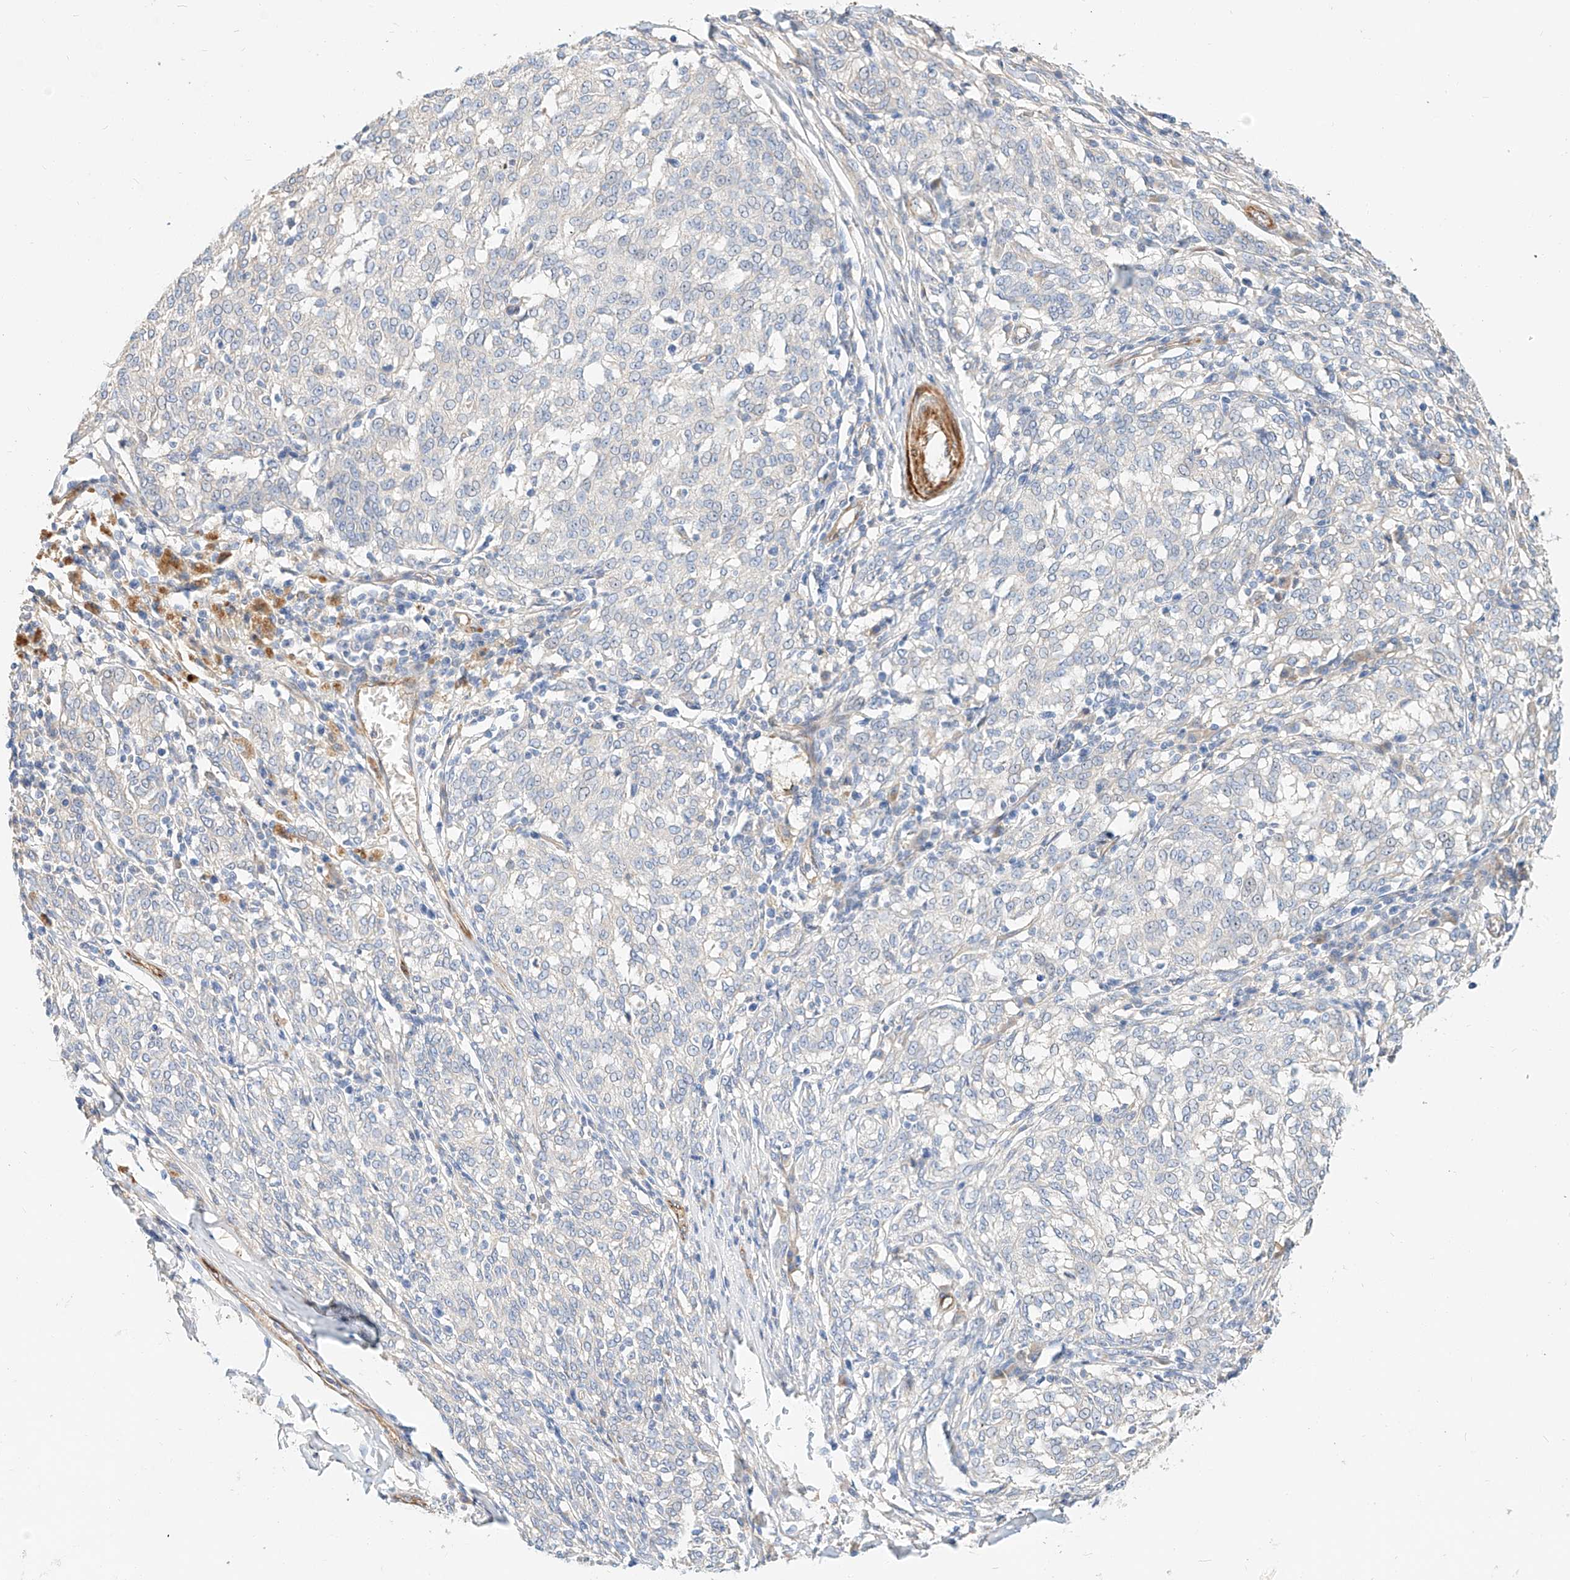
{"staining": {"intensity": "negative", "quantity": "none", "location": "none"}, "tissue": "melanoma", "cell_type": "Tumor cells", "image_type": "cancer", "snomed": [{"axis": "morphology", "description": "Malignant melanoma, NOS"}, {"axis": "topography", "description": "Skin"}], "caption": "Tumor cells show no significant staining in malignant melanoma.", "gene": "KCNH5", "patient": {"sex": "female", "age": 72}}